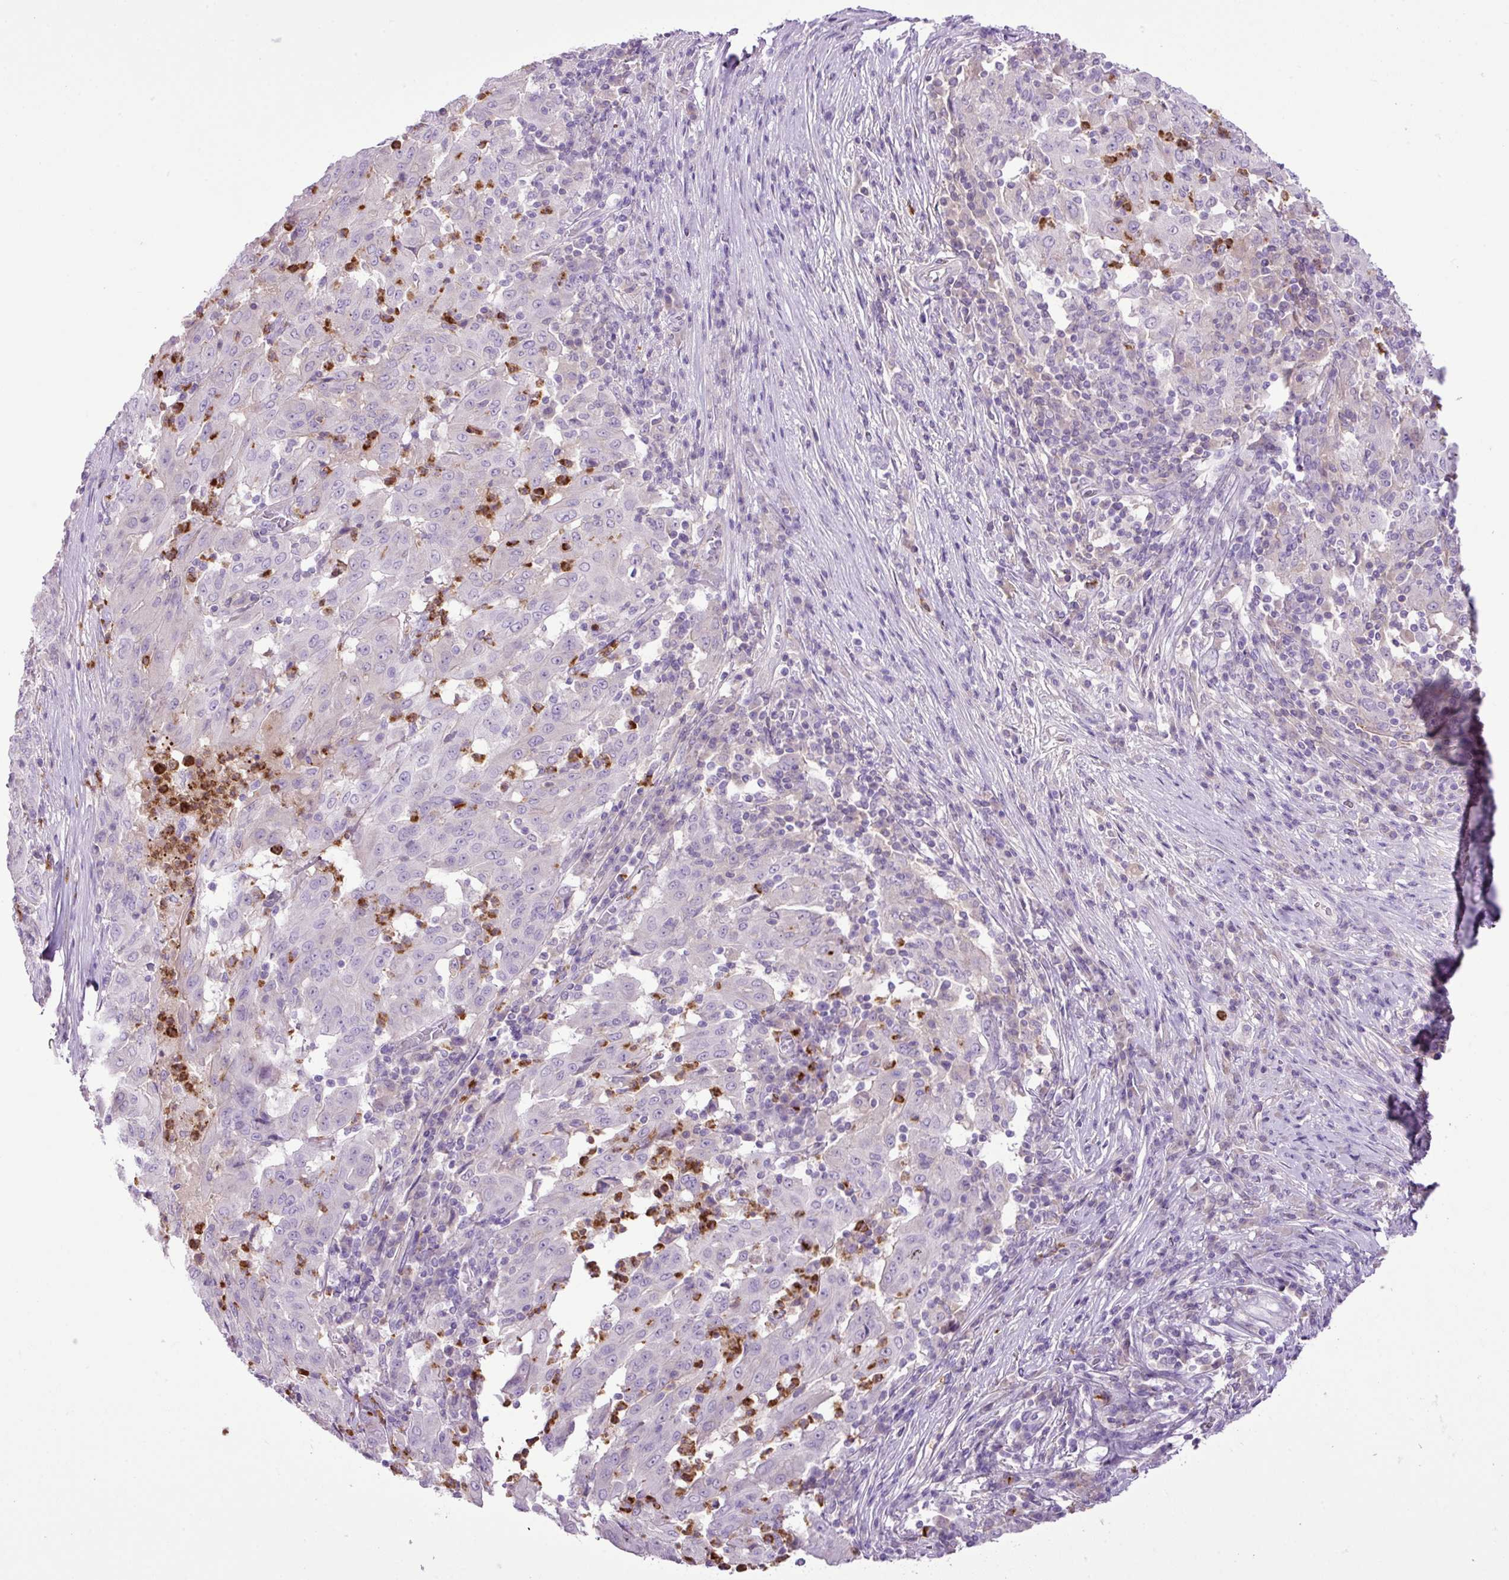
{"staining": {"intensity": "negative", "quantity": "none", "location": "none"}, "tissue": "pancreatic cancer", "cell_type": "Tumor cells", "image_type": "cancer", "snomed": [{"axis": "morphology", "description": "Adenocarcinoma, NOS"}, {"axis": "topography", "description": "Pancreas"}], "caption": "There is no significant staining in tumor cells of pancreatic cancer. (DAB (3,3'-diaminobenzidine) immunohistochemistry (IHC) with hematoxylin counter stain).", "gene": "HTR3E", "patient": {"sex": "male", "age": 63}}